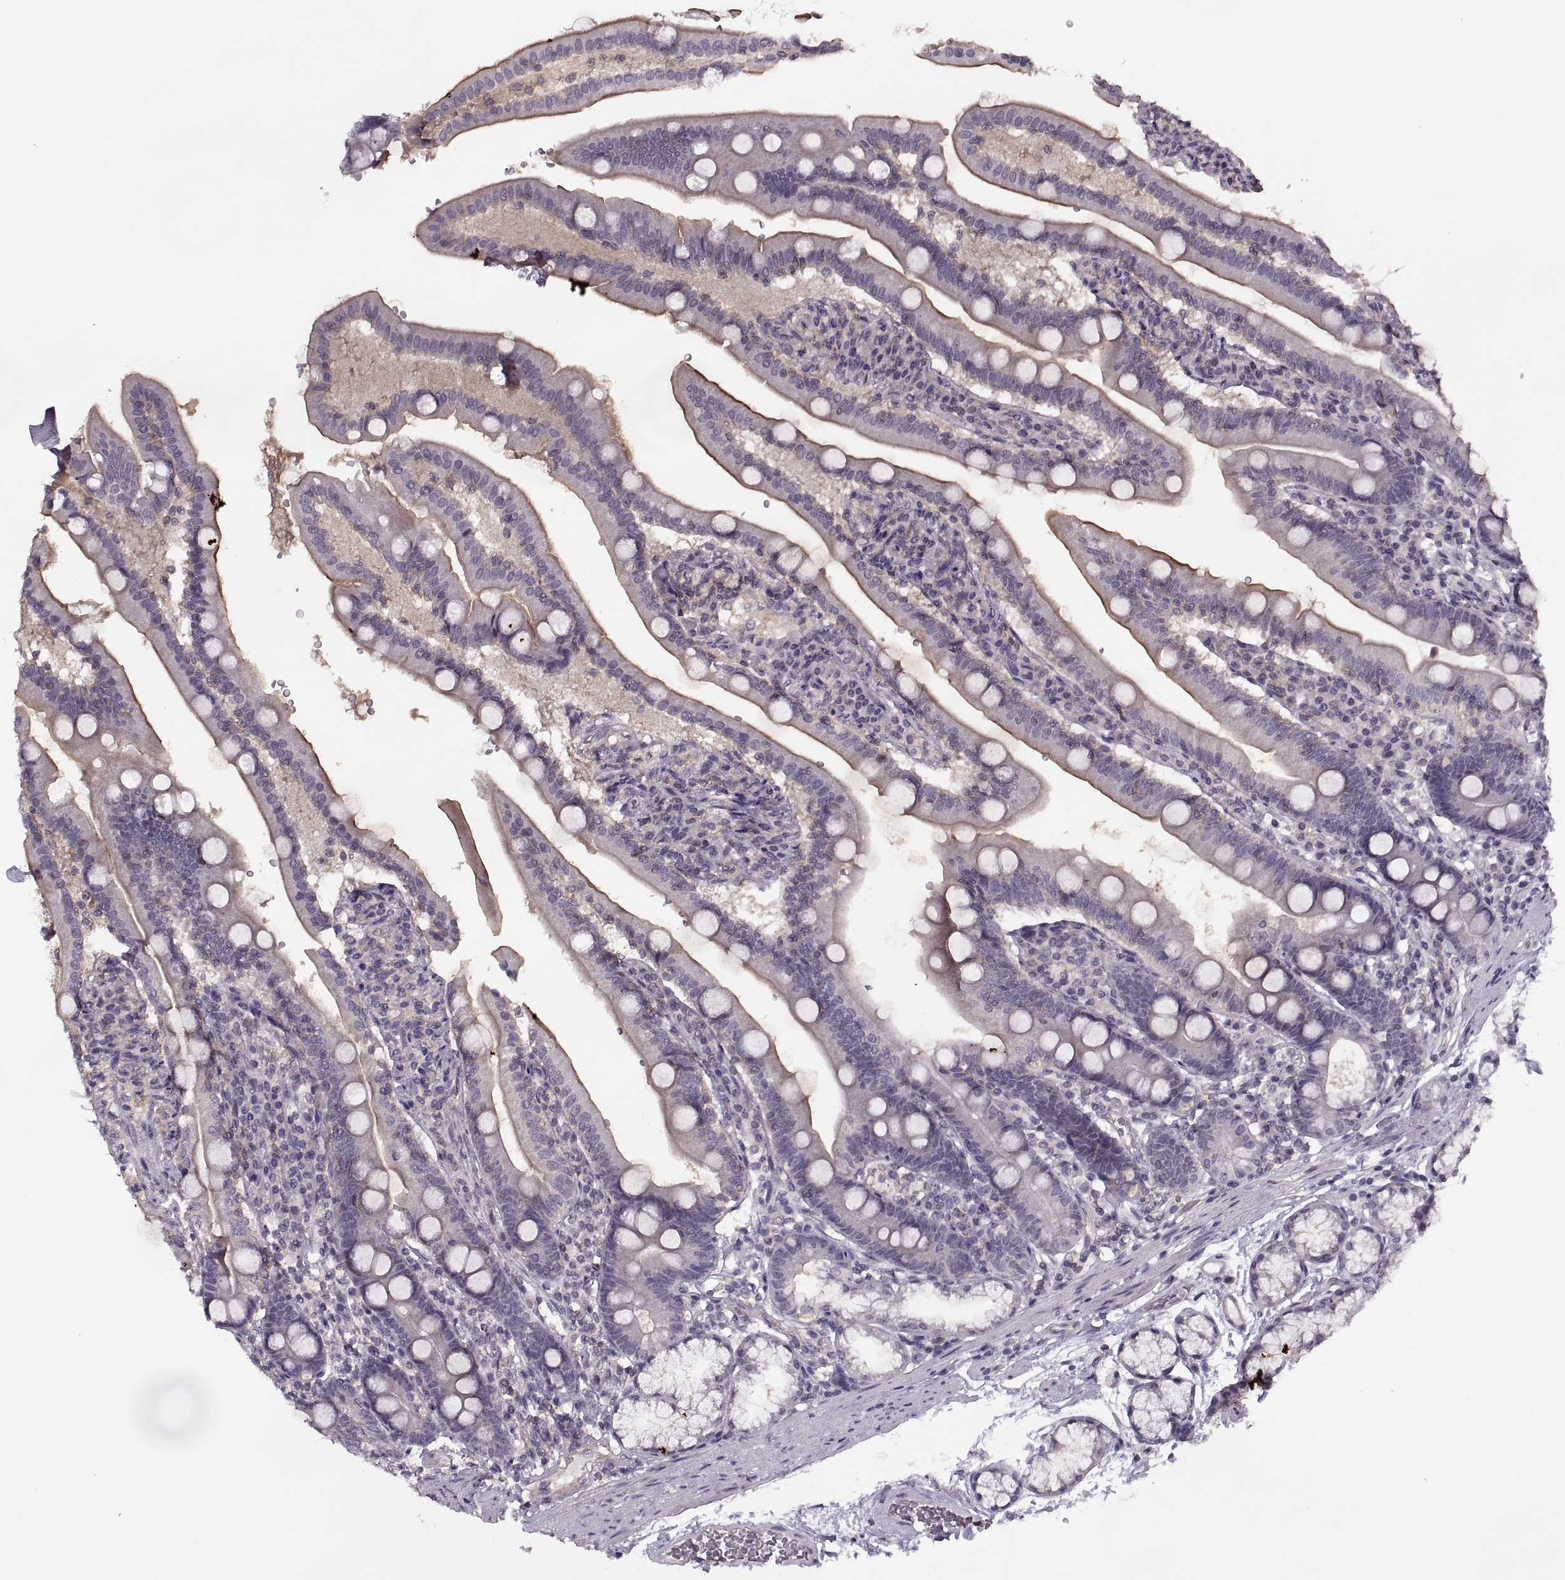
{"staining": {"intensity": "moderate", "quantity": "<25%", "location": "cytoplasmic/membranous"}, "tissue": "duodenum", "cell_type": "Glandular cells", "image_type": "normal", "snomed": [{"axis": "morphology", "description": "Normal tissue, NOS"}, {"axis": "topography", "description": "Duodenum"}], "caption": "Moderate cytoplasmic/membranous staining for a protein is appreciated in approximately <25% of glandular cells of unremarkable duodenum using immunohistochemistry (IHC).", "gene": "LUZP2", "patient": {"sex": "female", "age": 67}}